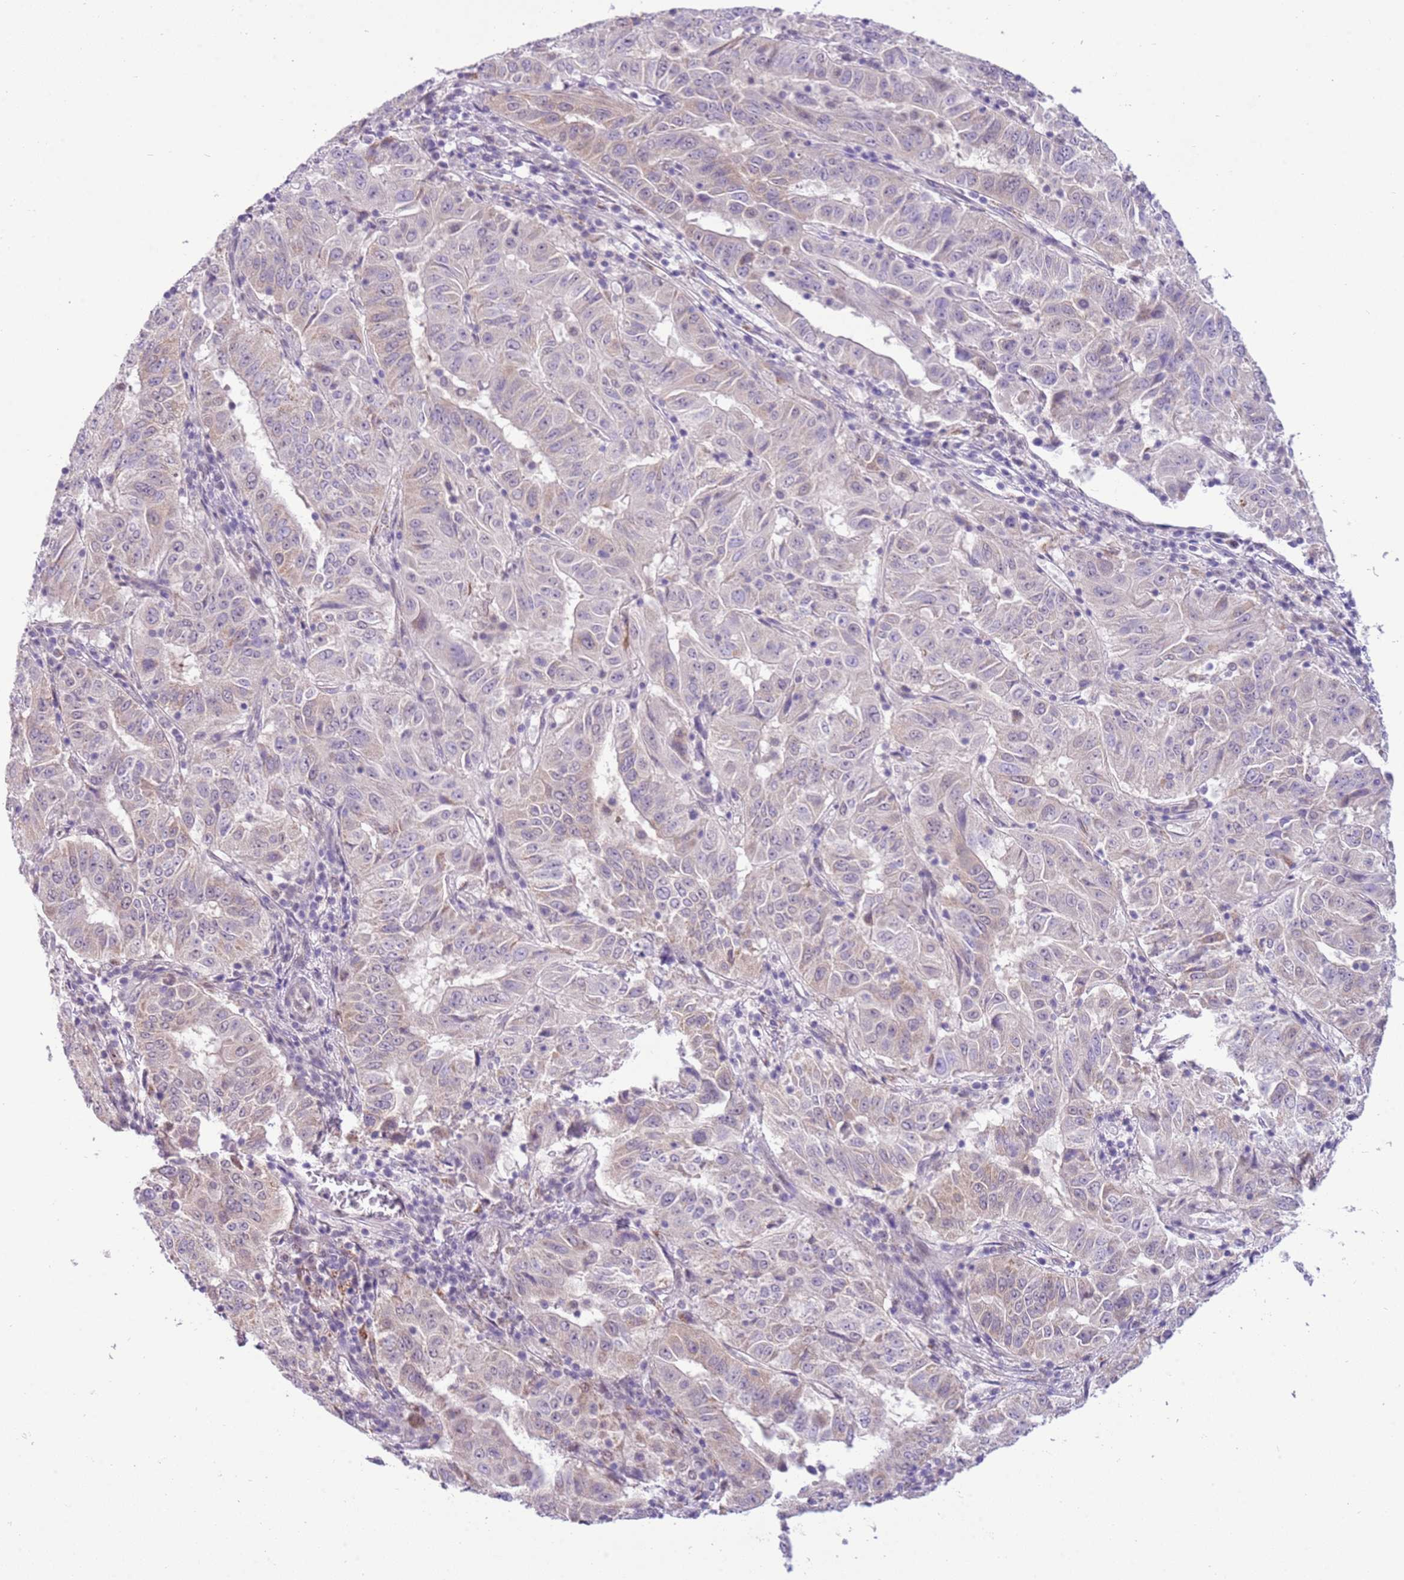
{"staining": {"intensity": "negative", "quantity": "none", "location": "none"}, "tissue": "pancreatic cancer", "cell_type": "Tumor cells", "image_type": "cancer", "snomed": [{"axis": "morphology", "description": "Adenocarcinoma, NOS"}, {"axis": "topography", "description": "Pancreas"}], "caption": "This is a photomicrograph of immunohistochemistry staining of pancreatic cancer (adenocarcinoma), which shows no positivity in tumor cells. (Brightfield microscopy of DAB (3,3'-diaminobenzidine) immunohistochemistry at high magnification).", "gene": "FAM120C", "patient": {"sex": "male", "age": 63}}